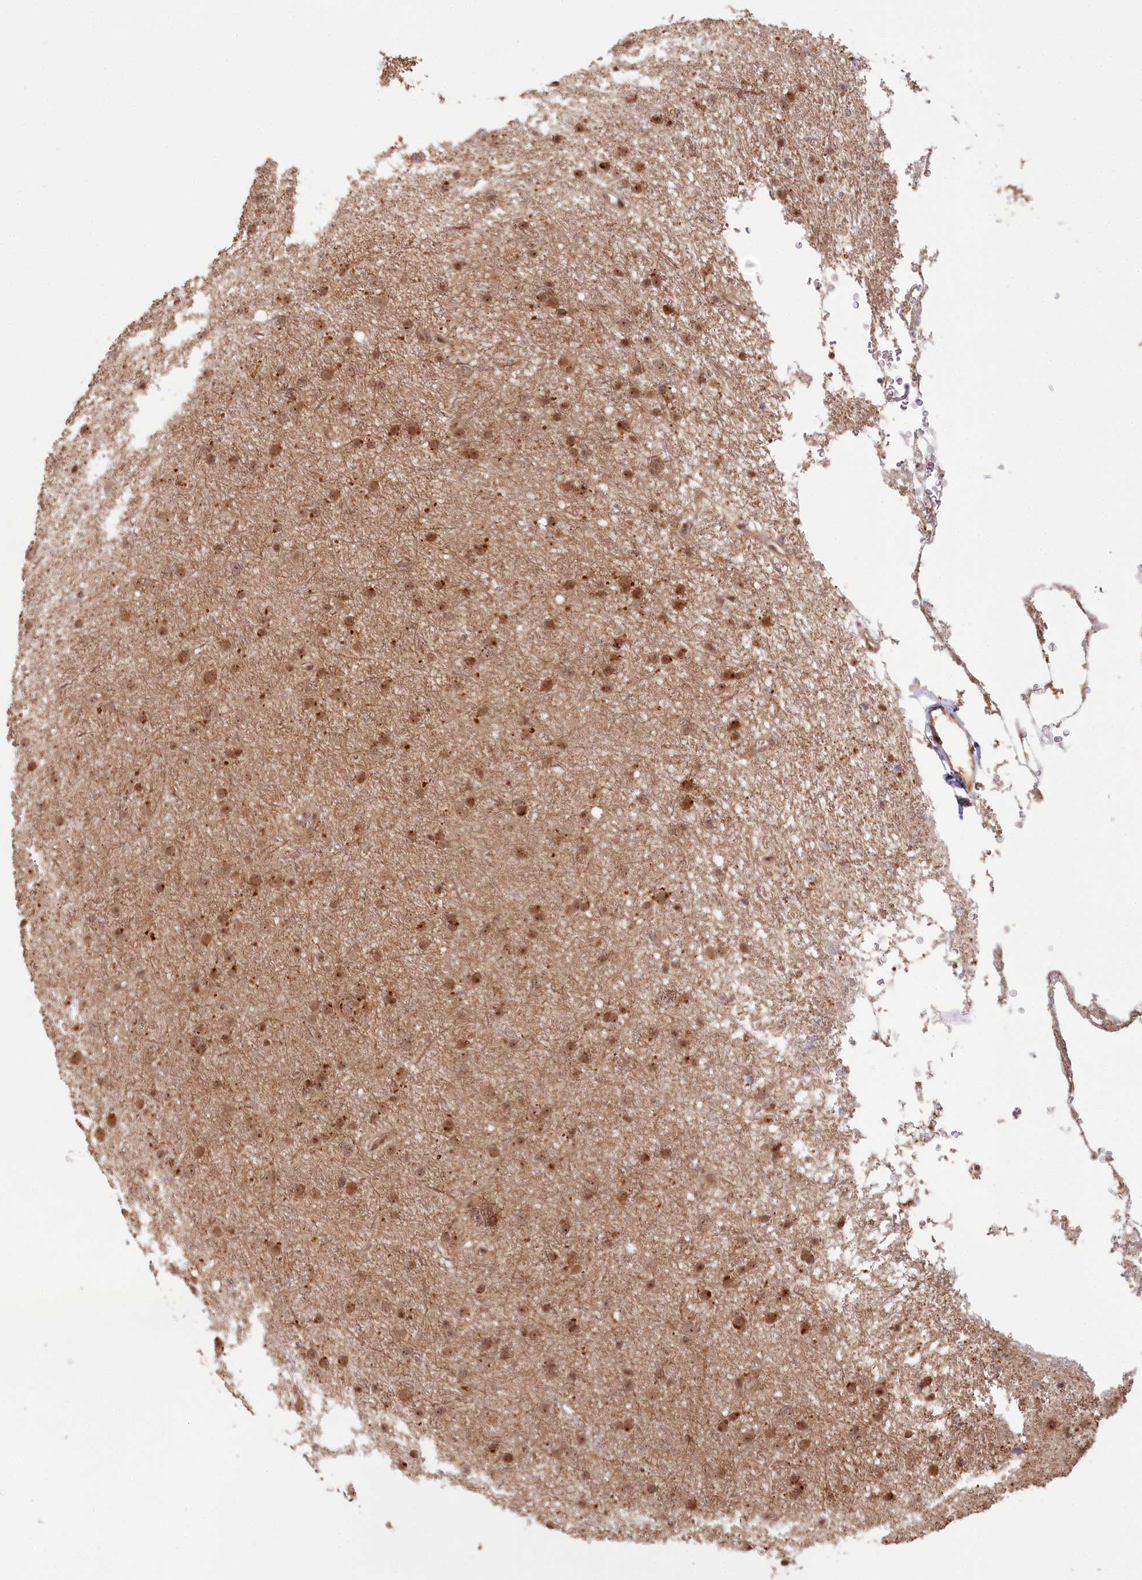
{"staining": {"intensity": "moderate", "quantity": ">75%", "location": "cytoplasmic/membranous,nuclear"}, "tissue": "glioma", "cell_type": "Tumor cells", "image_type": "cancer", "snomed": [{"axis": "morphology", "description": "Glioma, malignant, Low grade"}, {"axis": "topography", "description": "Cerebral cortex"}], "caption": "Glioma stained with a protein marker reveals moderate staining in tumor cells.", "gene": "WAPL", "patient": {"sex": "female", "age": 39}}